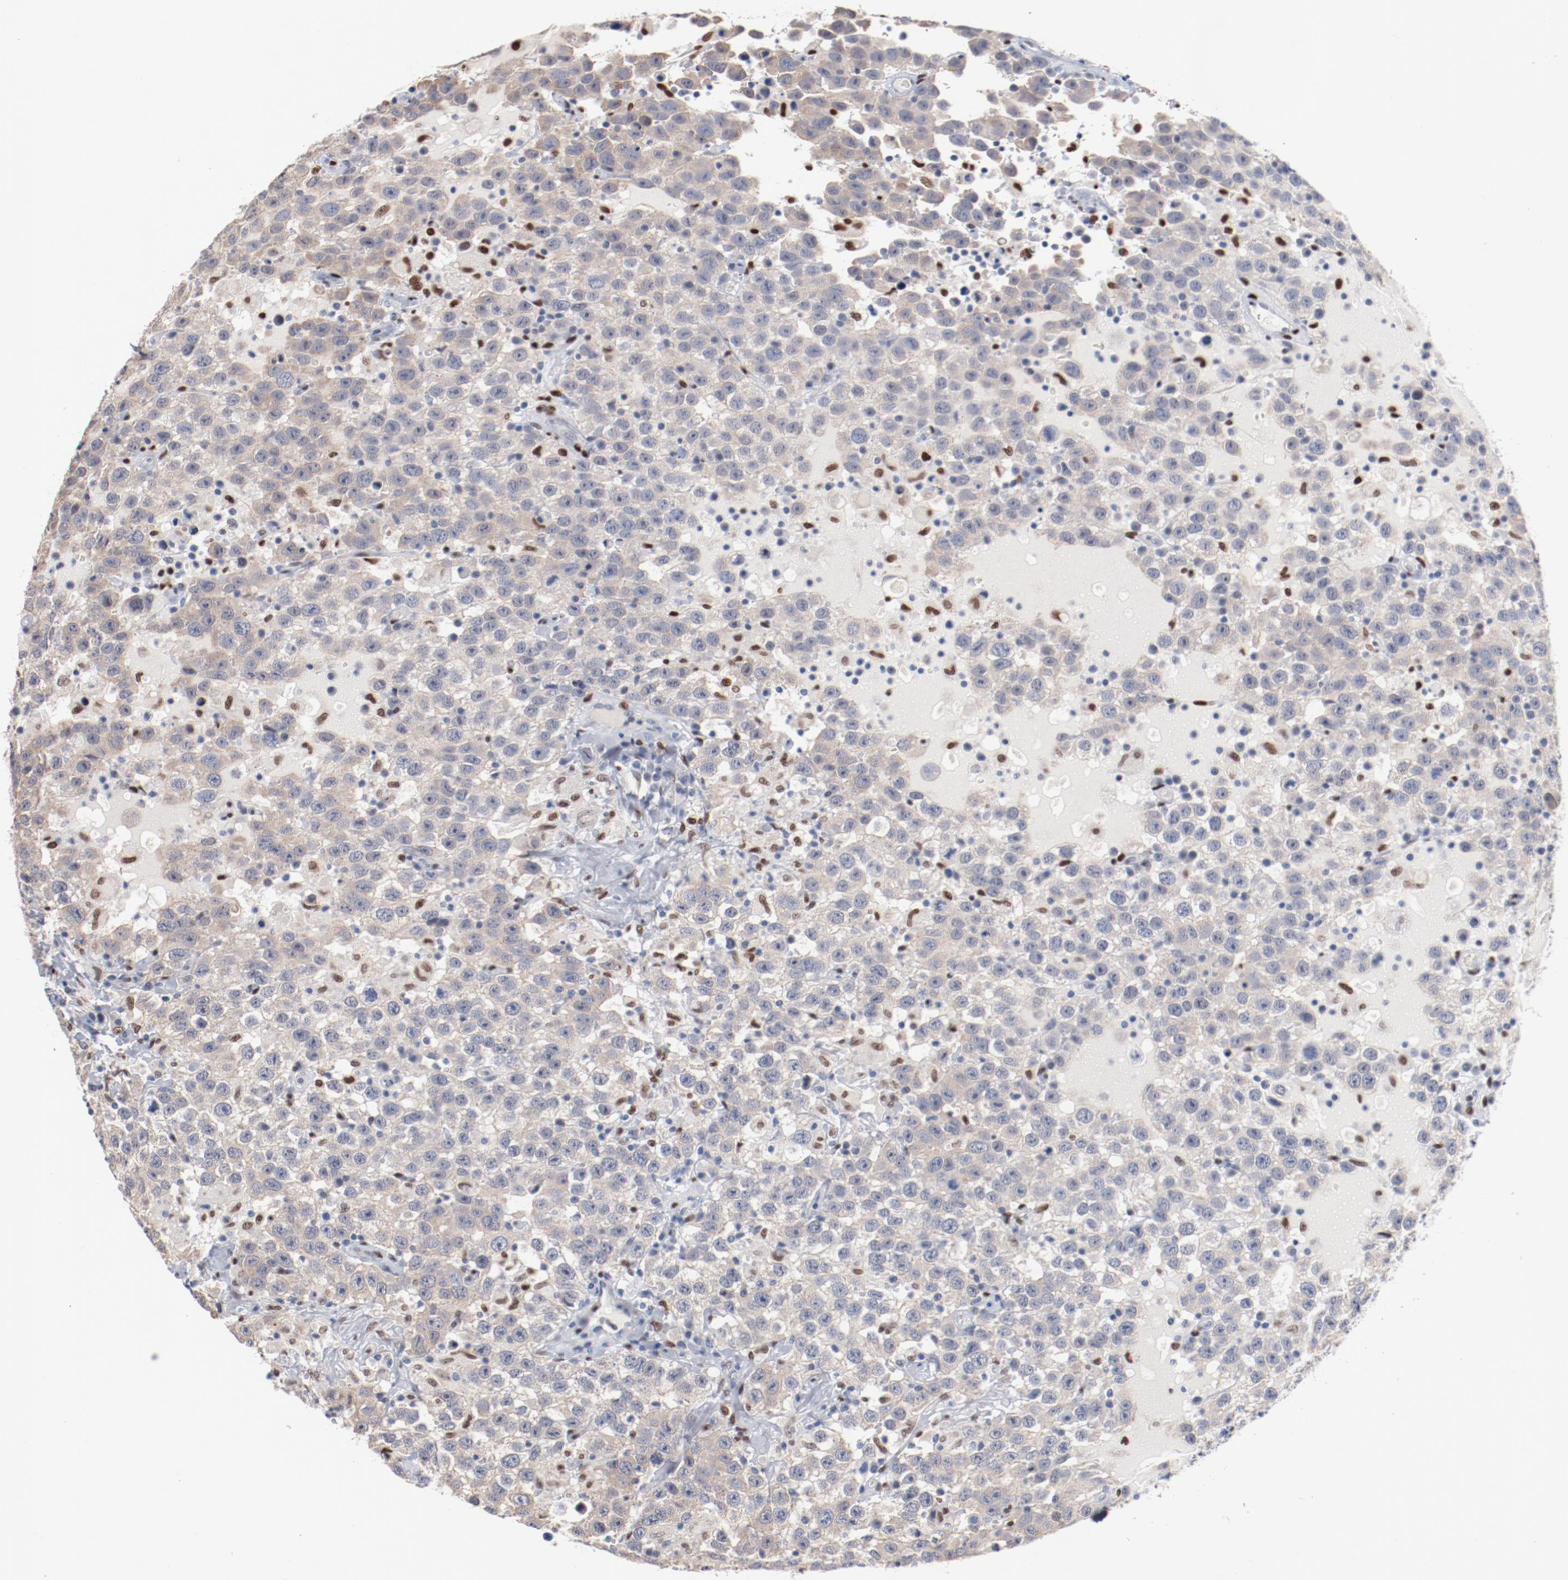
{"staining": {"intensity": "negative", "quantity": "none", "location": "none"}, "tissue": "testis cancer", "cell_type": "Tumor cells", "image_type": "cancer", "snomed": [{"axis": "morphology", "description": "Seminoma, NOS"}, {"axis": "topography", "description": "Testis"}], "caption": "Immunohistochemical staining of human testis cancer (seminoma) demonstrates no significant expression in tumor cells. (DAB (3,3'-diaminobenzidine) immunohistochemistry (IHC) with hematoxylin counter stain).", "gene": "ZEB2", "patient": {"sex": "male", "age": 41}}